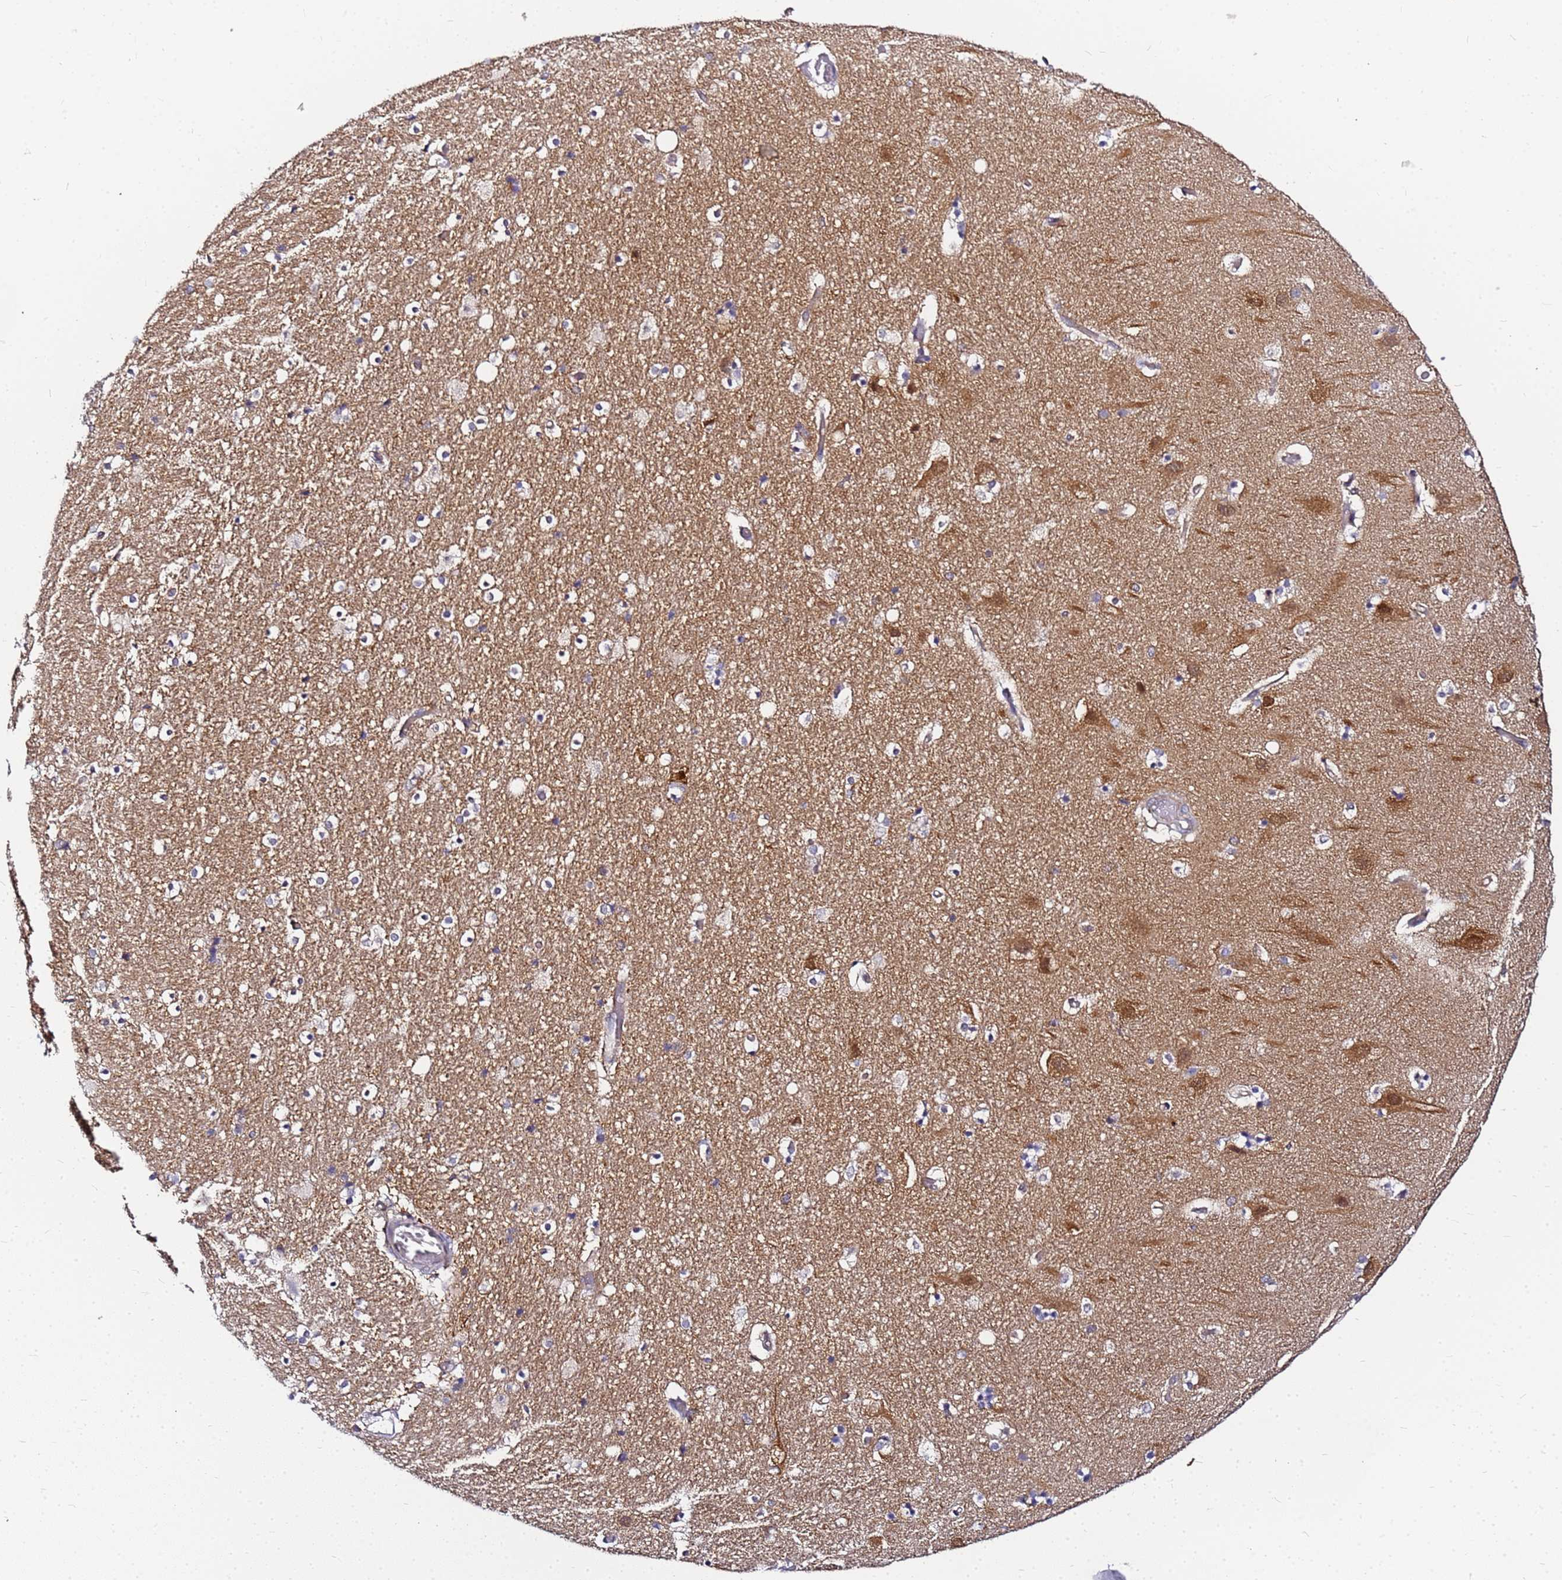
{"staining": {"intensity": "negative", "quantity": "none", "location": "none"}, "tissue": "hippocampus", "cell_type": "Glial cells", "image_type": "normal", "snomed": [{"axis": "morphology", "description": "Normal tissue, NOS"}, {"axis": "topography", "description": "Hippocampus"}], "caption": "This is an immunohistochemistry image of benign human hippocampus. There is no expression in glial cells.", "gene": "CHM", "patient": {"sex": "female", "age": 52}}